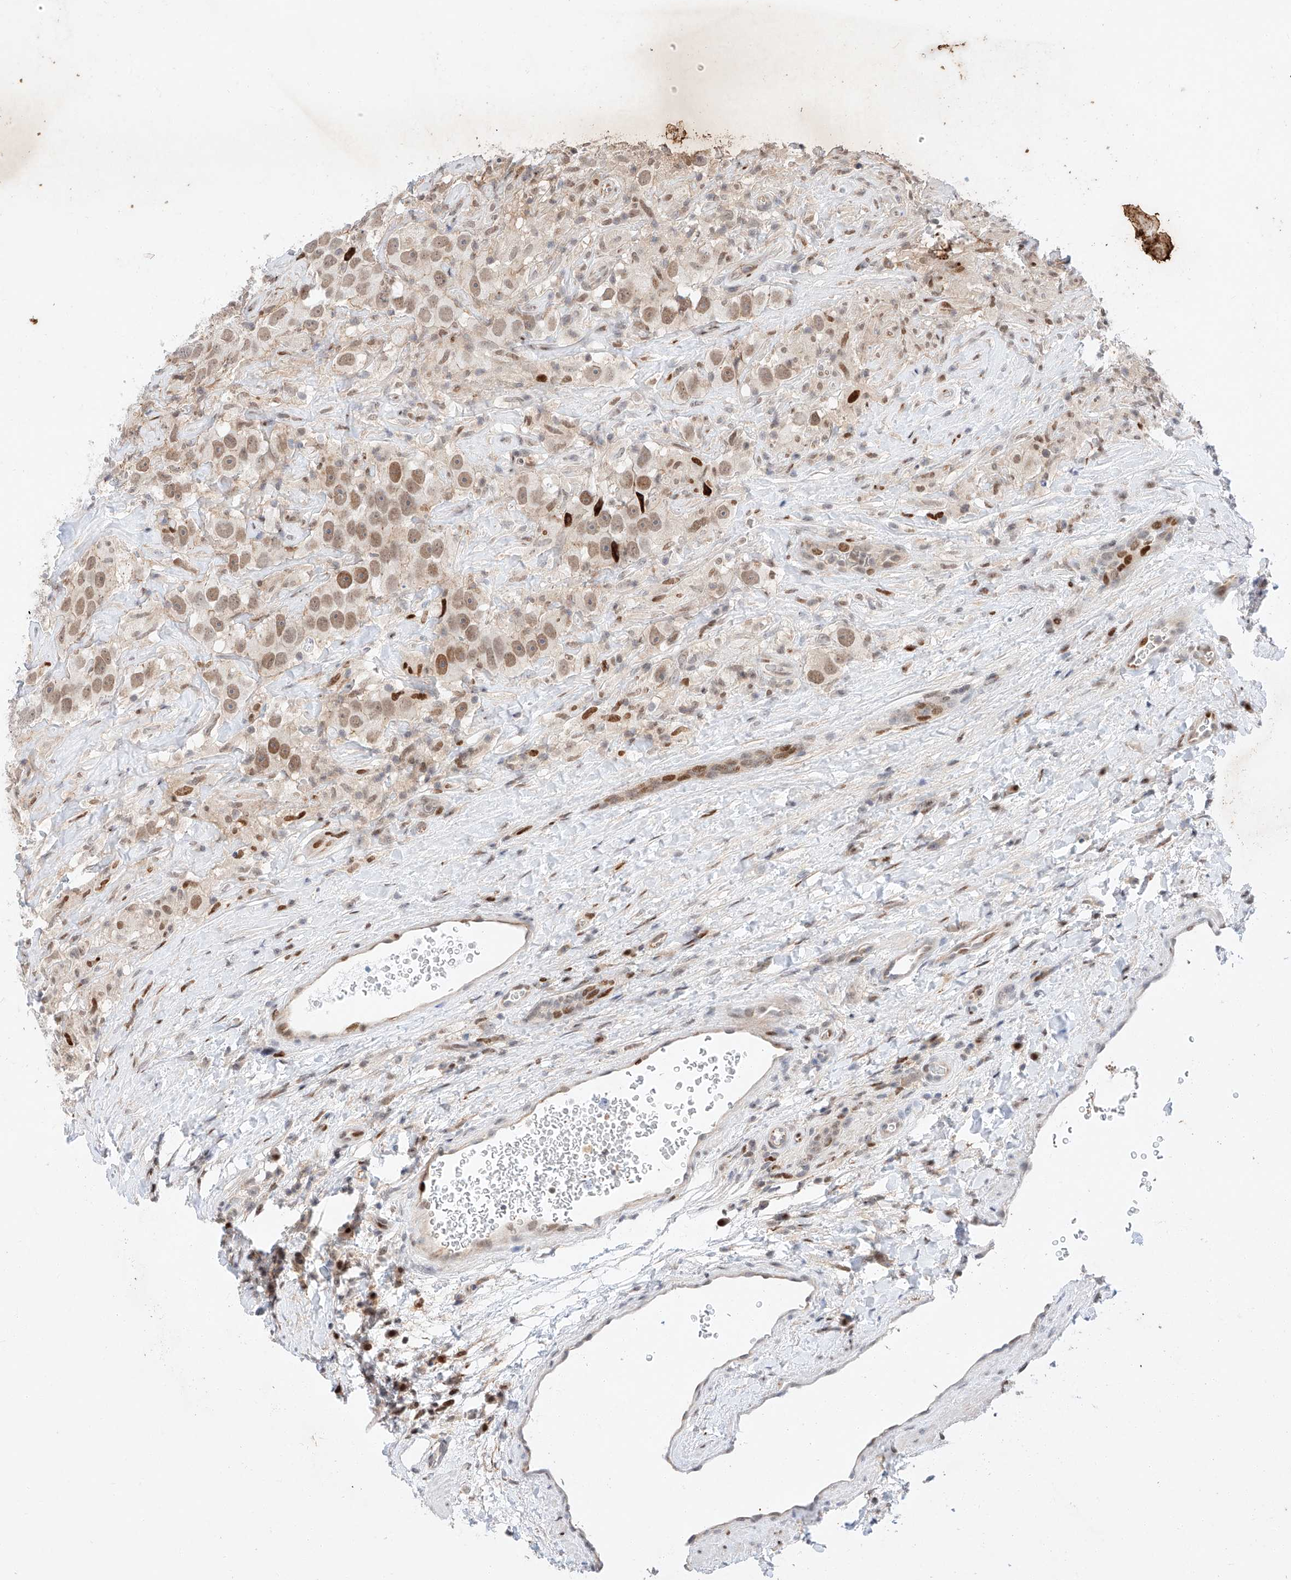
{"staining": {"intensity": "moderate", "quantity": "25%-75%", "location": "nuclear"}, "tissue": "testis cancer", "cell_type": "Tumor cells", "image_type": "cancer", "snomed": [{"axis": "morphology", "description": "Seminoma, NOS"}, {"axis": "topography", "description": "Testis"}], "caption": "Human seminoma (testis) stained for a protein (brown) reveals moderate nuclear positive positivity in about 25%-75% of tumor cells.", "gene": "HDAC9", "patient": {"sex": "male", "age": 49}}